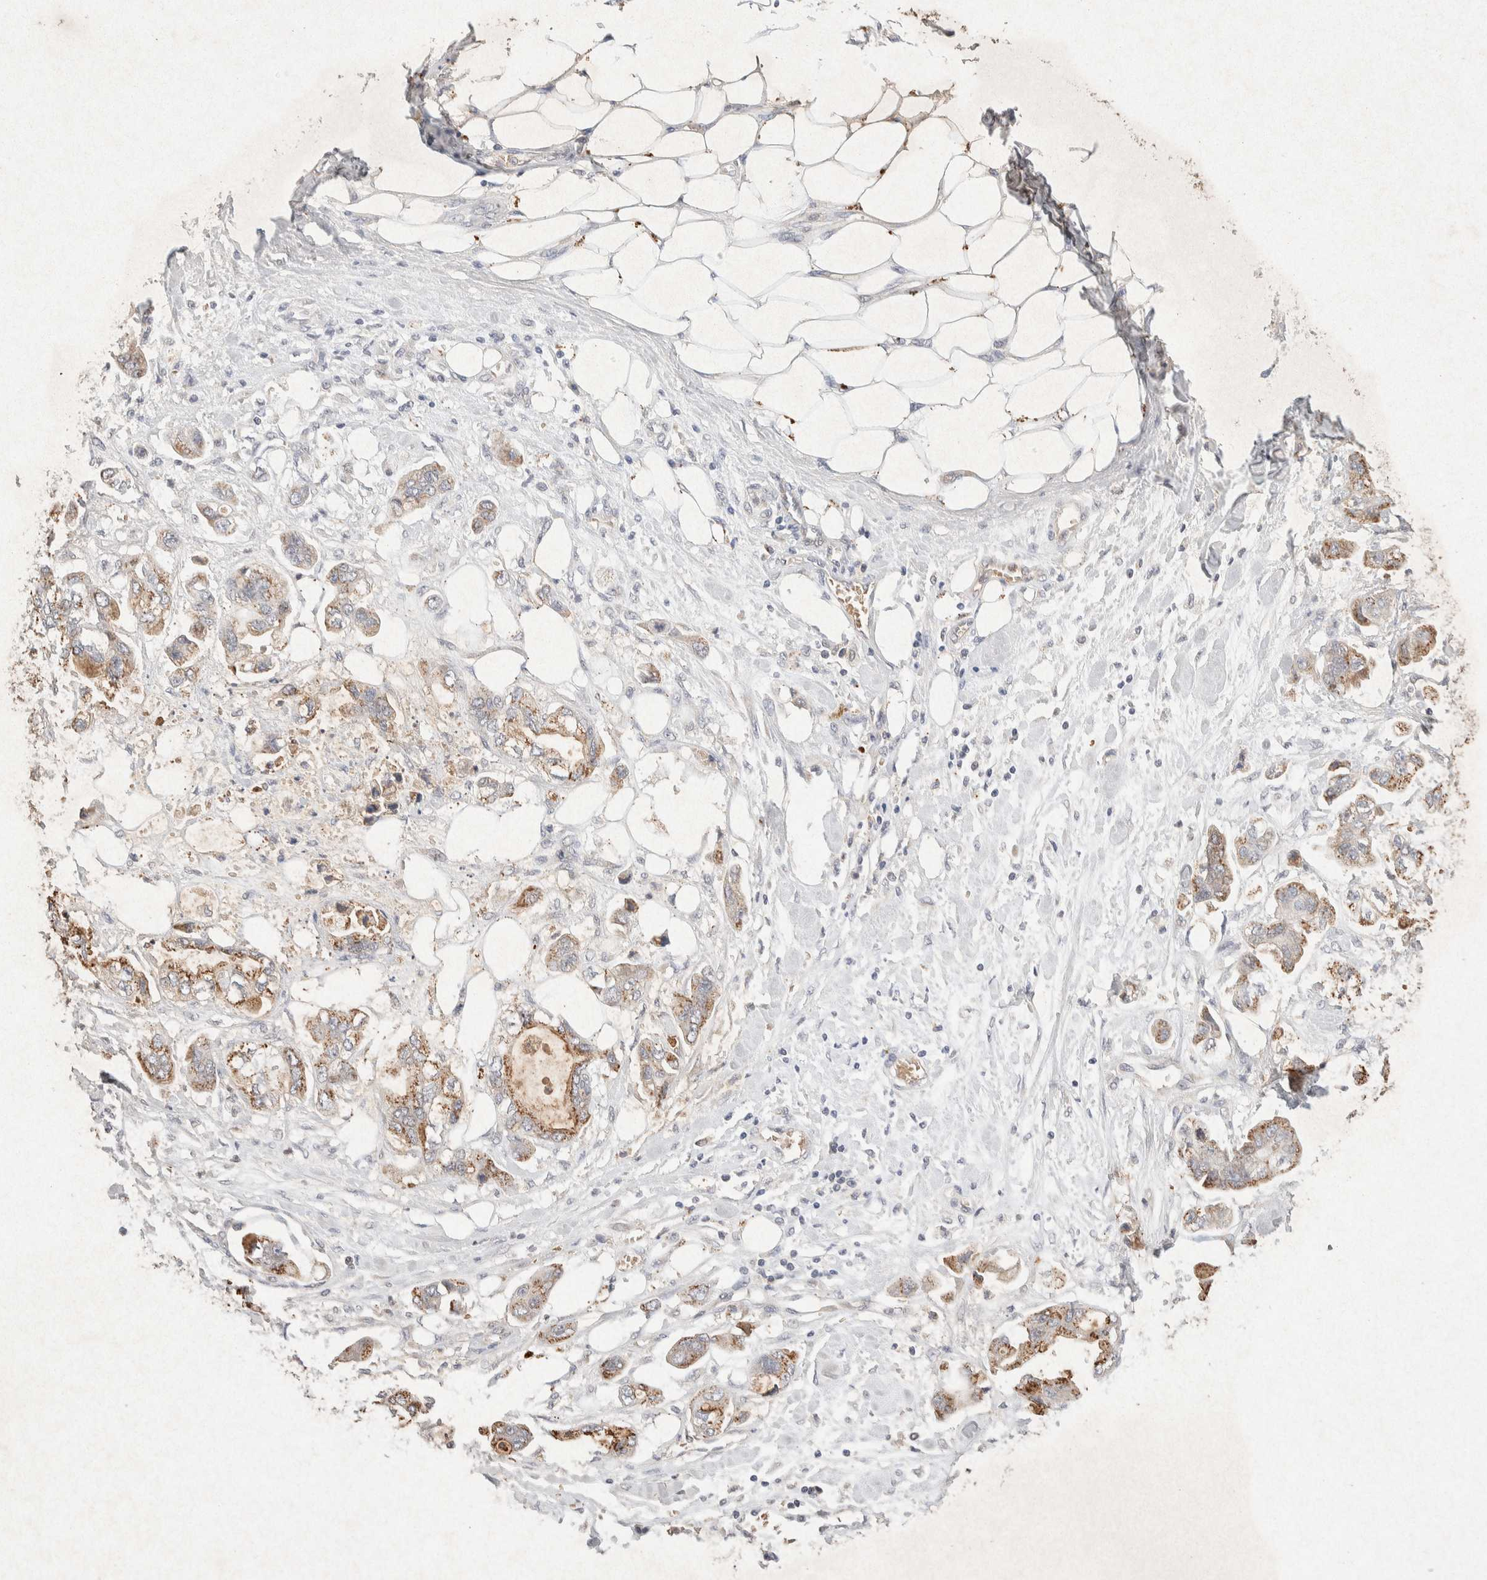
{"staining": {"intensity": "moderate", "quantity": ">75%", "location": "cytoplasmic/membranous"}, "tissue": "stomach cancer", "cell_type": "Tumor cells", "image_type": "cancer", "snomed": [{"axis": "morphology", "description": "Adenocarcinoma, NOS"}, {"axis": "topography", "description": "Stomach"}], "caption": "Stomach cancer was stained to show a protein in brown. There is medium levels of moderate cytoplasmic/membranous positivity in approximately >75% of tumor cells.", "gene": "GNAI1", "patient": {"sex": "male", "age": 62}}